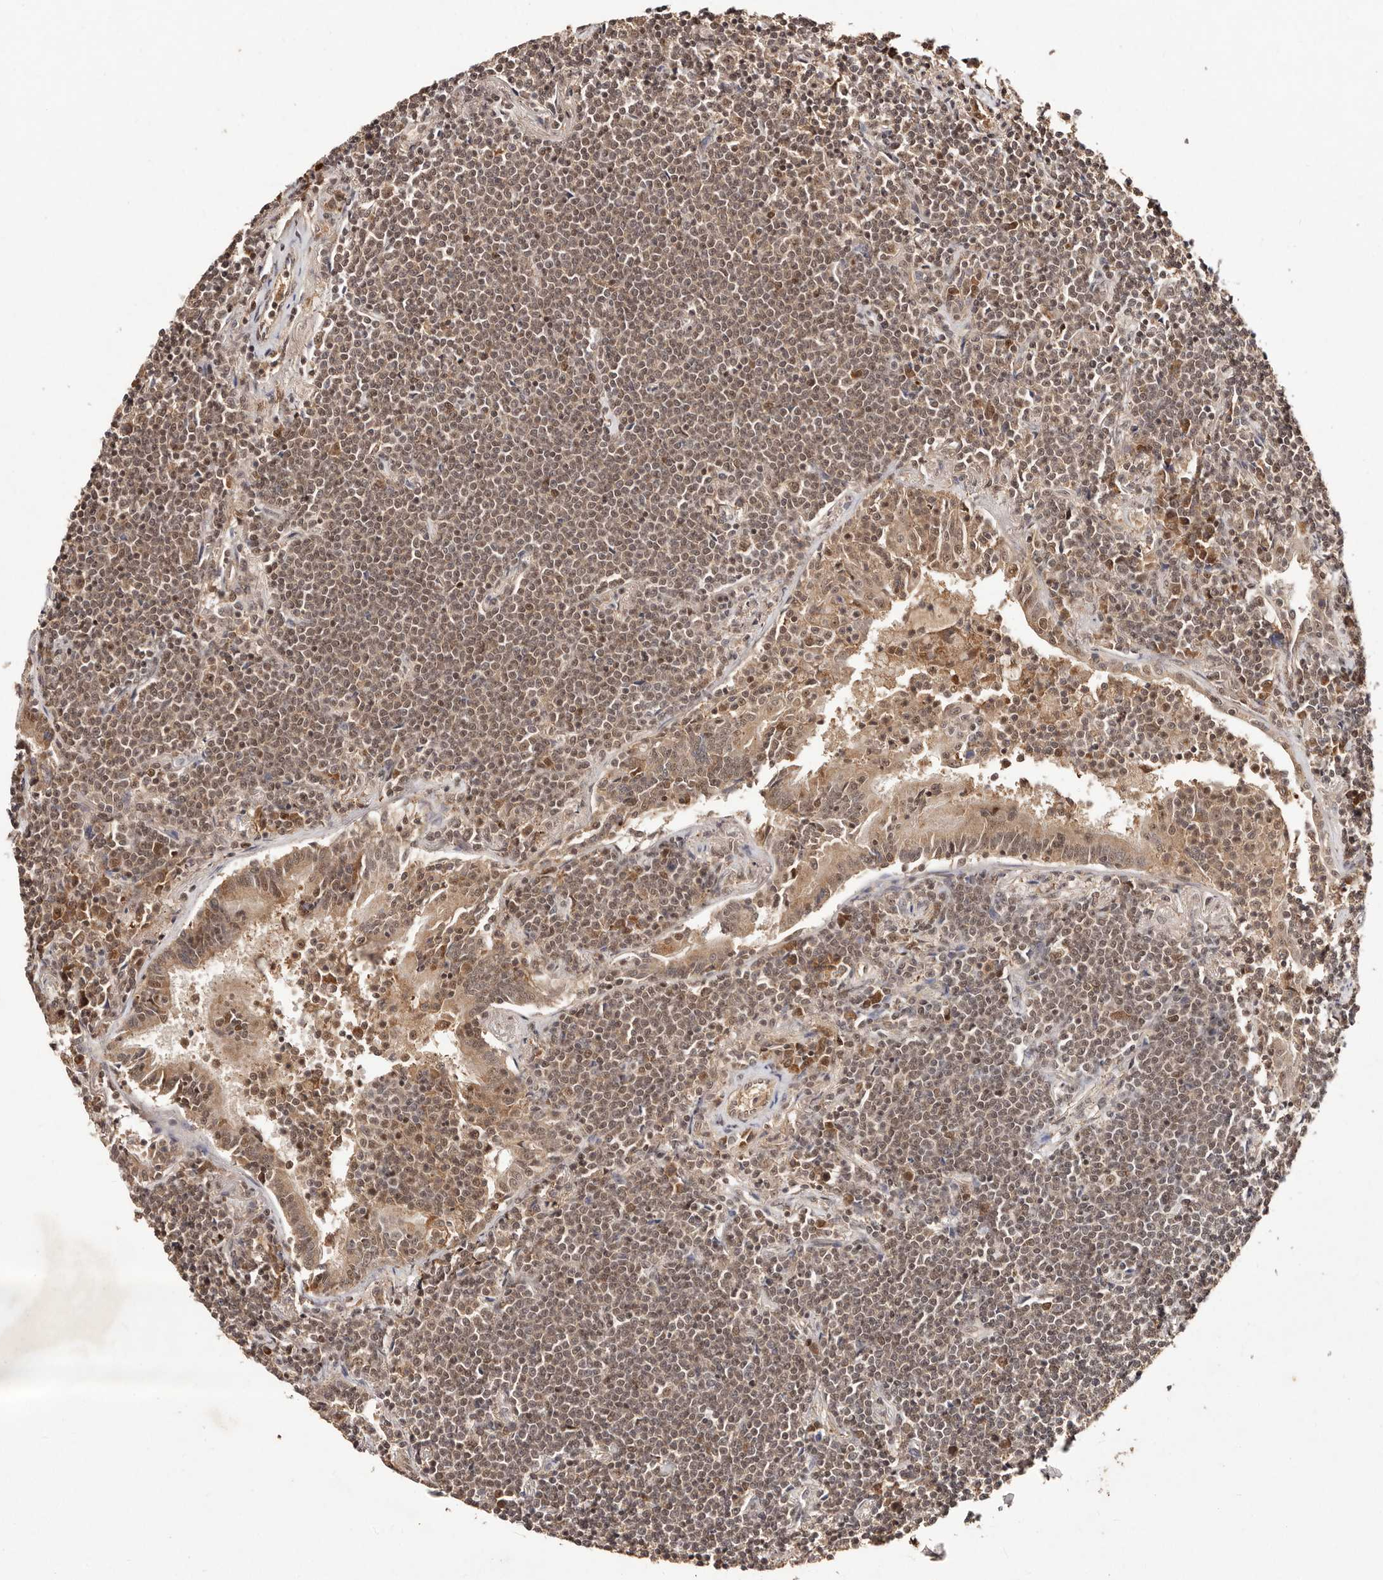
{"staining": {"intensity": "moderate", "quantity": ">75%", "location": "cytoplasmic/membranous,nuclear"}, "tissue": "lymphoma", "cell_type": "Tumor cells", "image_type": "cancer", "snomed": [{"axis": "morphology", "description": "Malignant lymphoma, non-Hodgkin's type, Low grade"}, {"axis": "topography", "description": "Lung"}], "caption": "There is medium levels of moderate cytoplasmic/membranous and nuclear positivity in tumor cells of lymphoma, as demonstrated by immunohistochemical staining (brown color).", "gene": "BICRAL", "patient": {"sex": "female", "age": 71}}